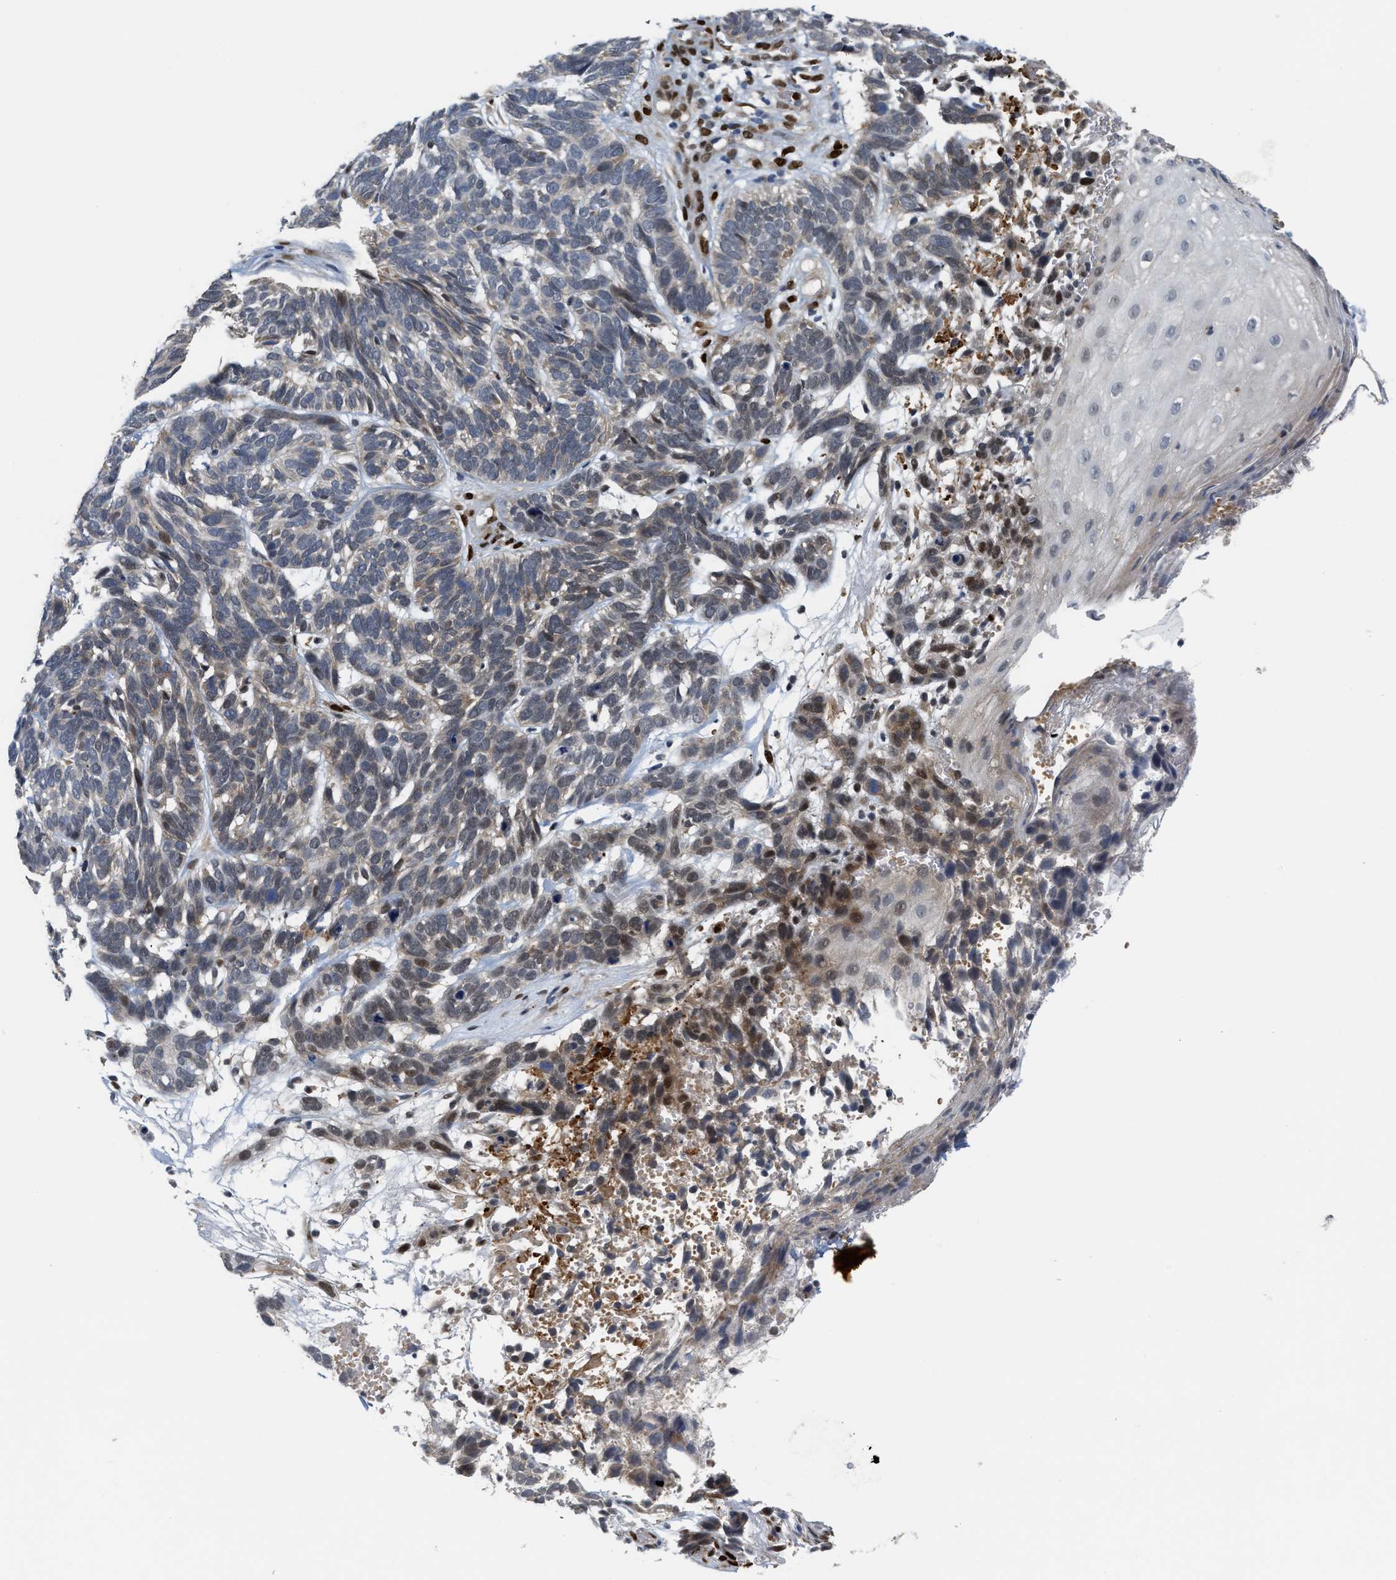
{"staining": {"intensity": "weak", "quantity": ">75%", "location": "cytoplasmic/membranous"}, "tissue": "skin cancer", "cell_type": "Tumor cells", "image_type": "cancer", "snomed": [{"axis": "morphology", "description": "Basal cell carcinoma"}, {"axis": "topography", "description": "Skin"}], "caption": "Protein expression analysis of basal cell carcinoma (skin) displays weak cytoplasmic/membranous staining in approximately >75% of tumor cells.", "gene": "TCF4", "patient": {"sex": "male", "age": 87}}